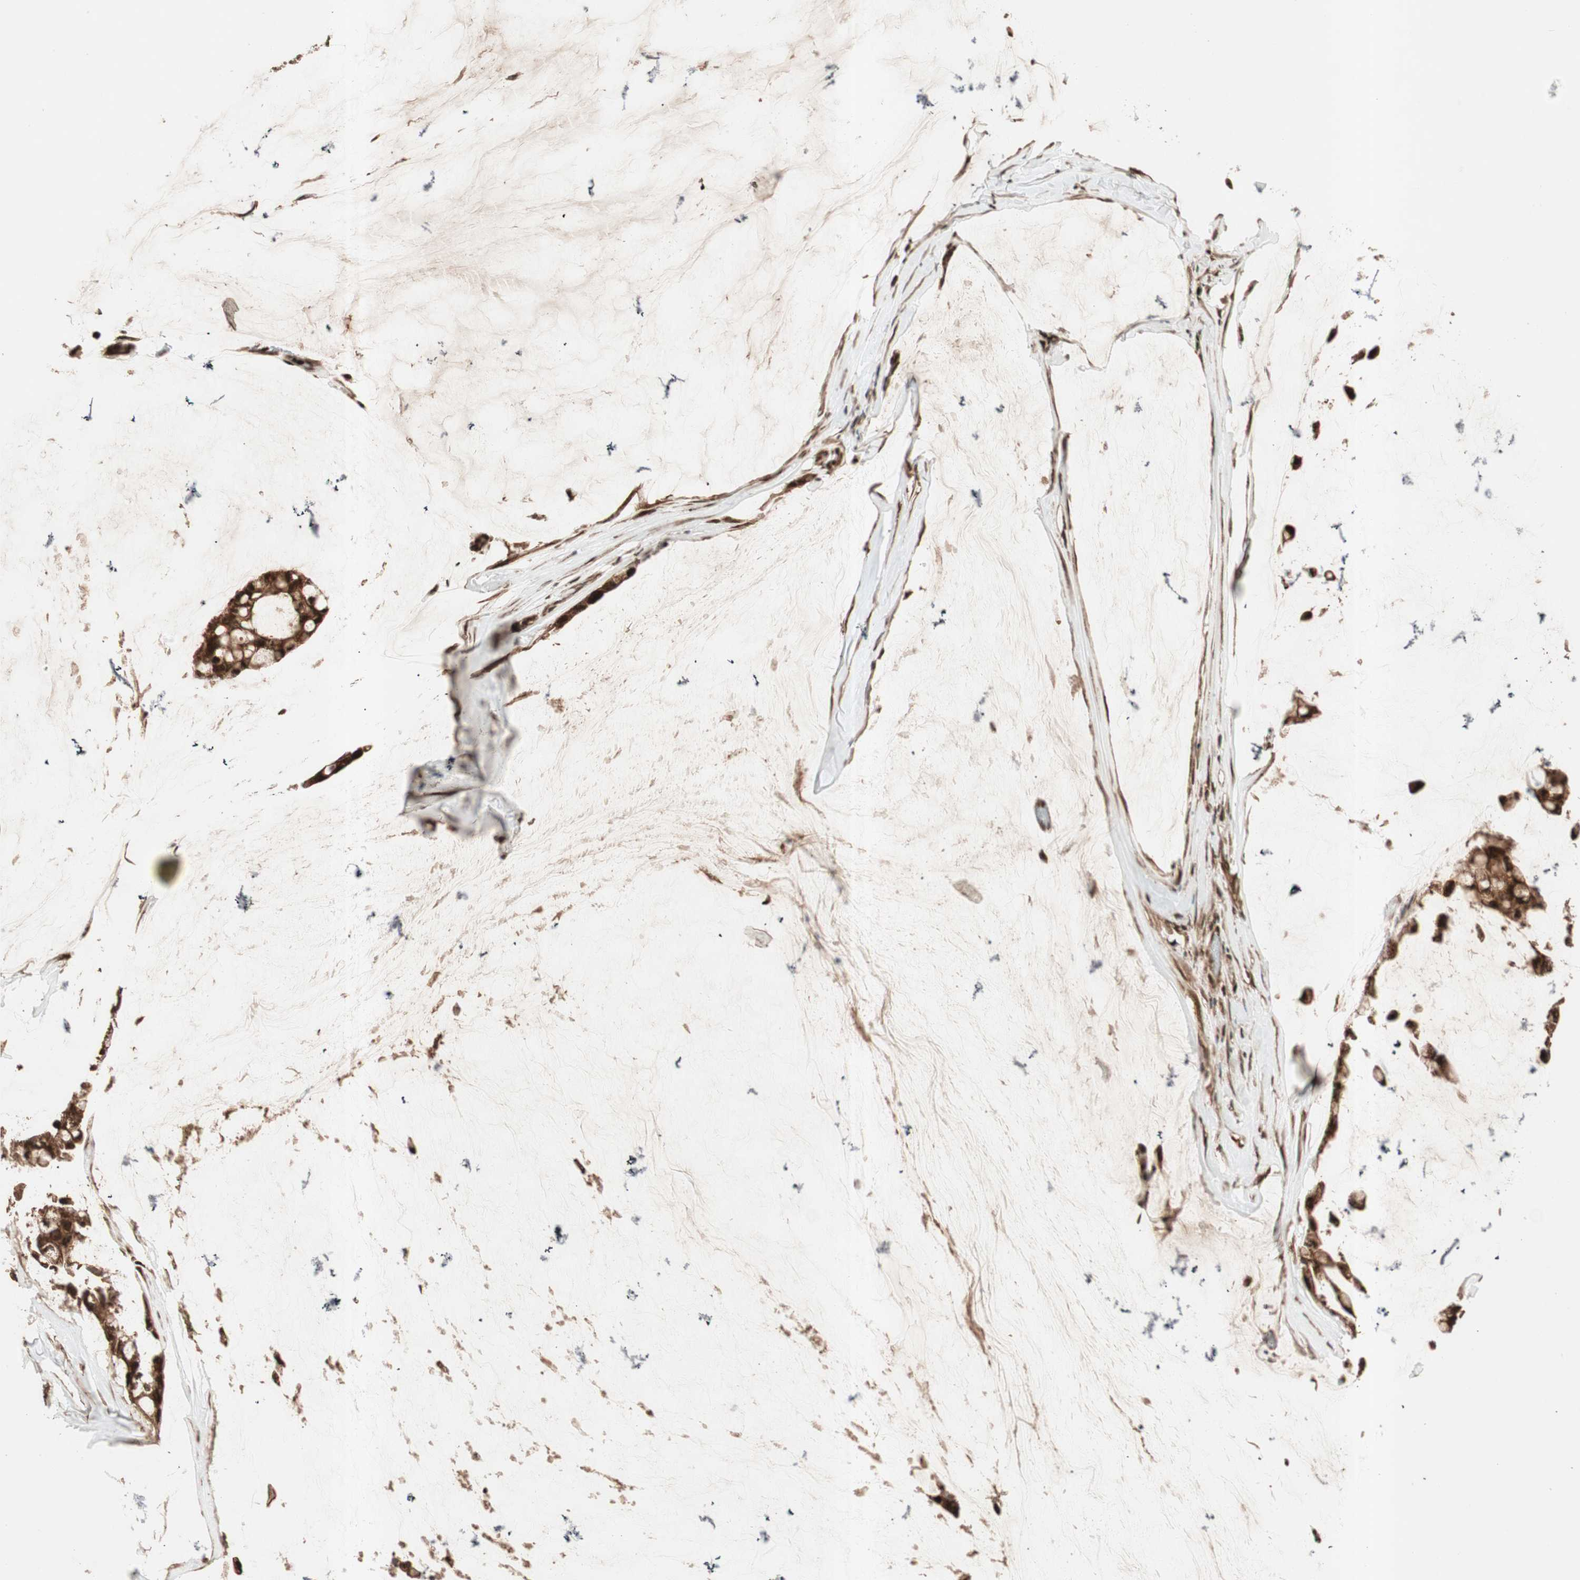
{"staining": {"intensity": "strong", "quantity": ">75%", "location": "cytoplasmic/membranous,nuclear"}, "tissue": "ovarian cancer", "cell_type": "Tumor cells", "image_type": "cancer", "snomed": [{"axis": "morphology", "description": "Cystadenocarcinoma, mucinous, NOS"}, {"axis": "topography", "description": "Ovary"}], "caption": "A brown stain shows strong cytoplasmic/membranous and nuclear staining of a protein in ovarian mucinous cystadenocarcinoma tumor cells.", "gene": "ALKBH5", "patient": {"sex": "female", "age": 39}}